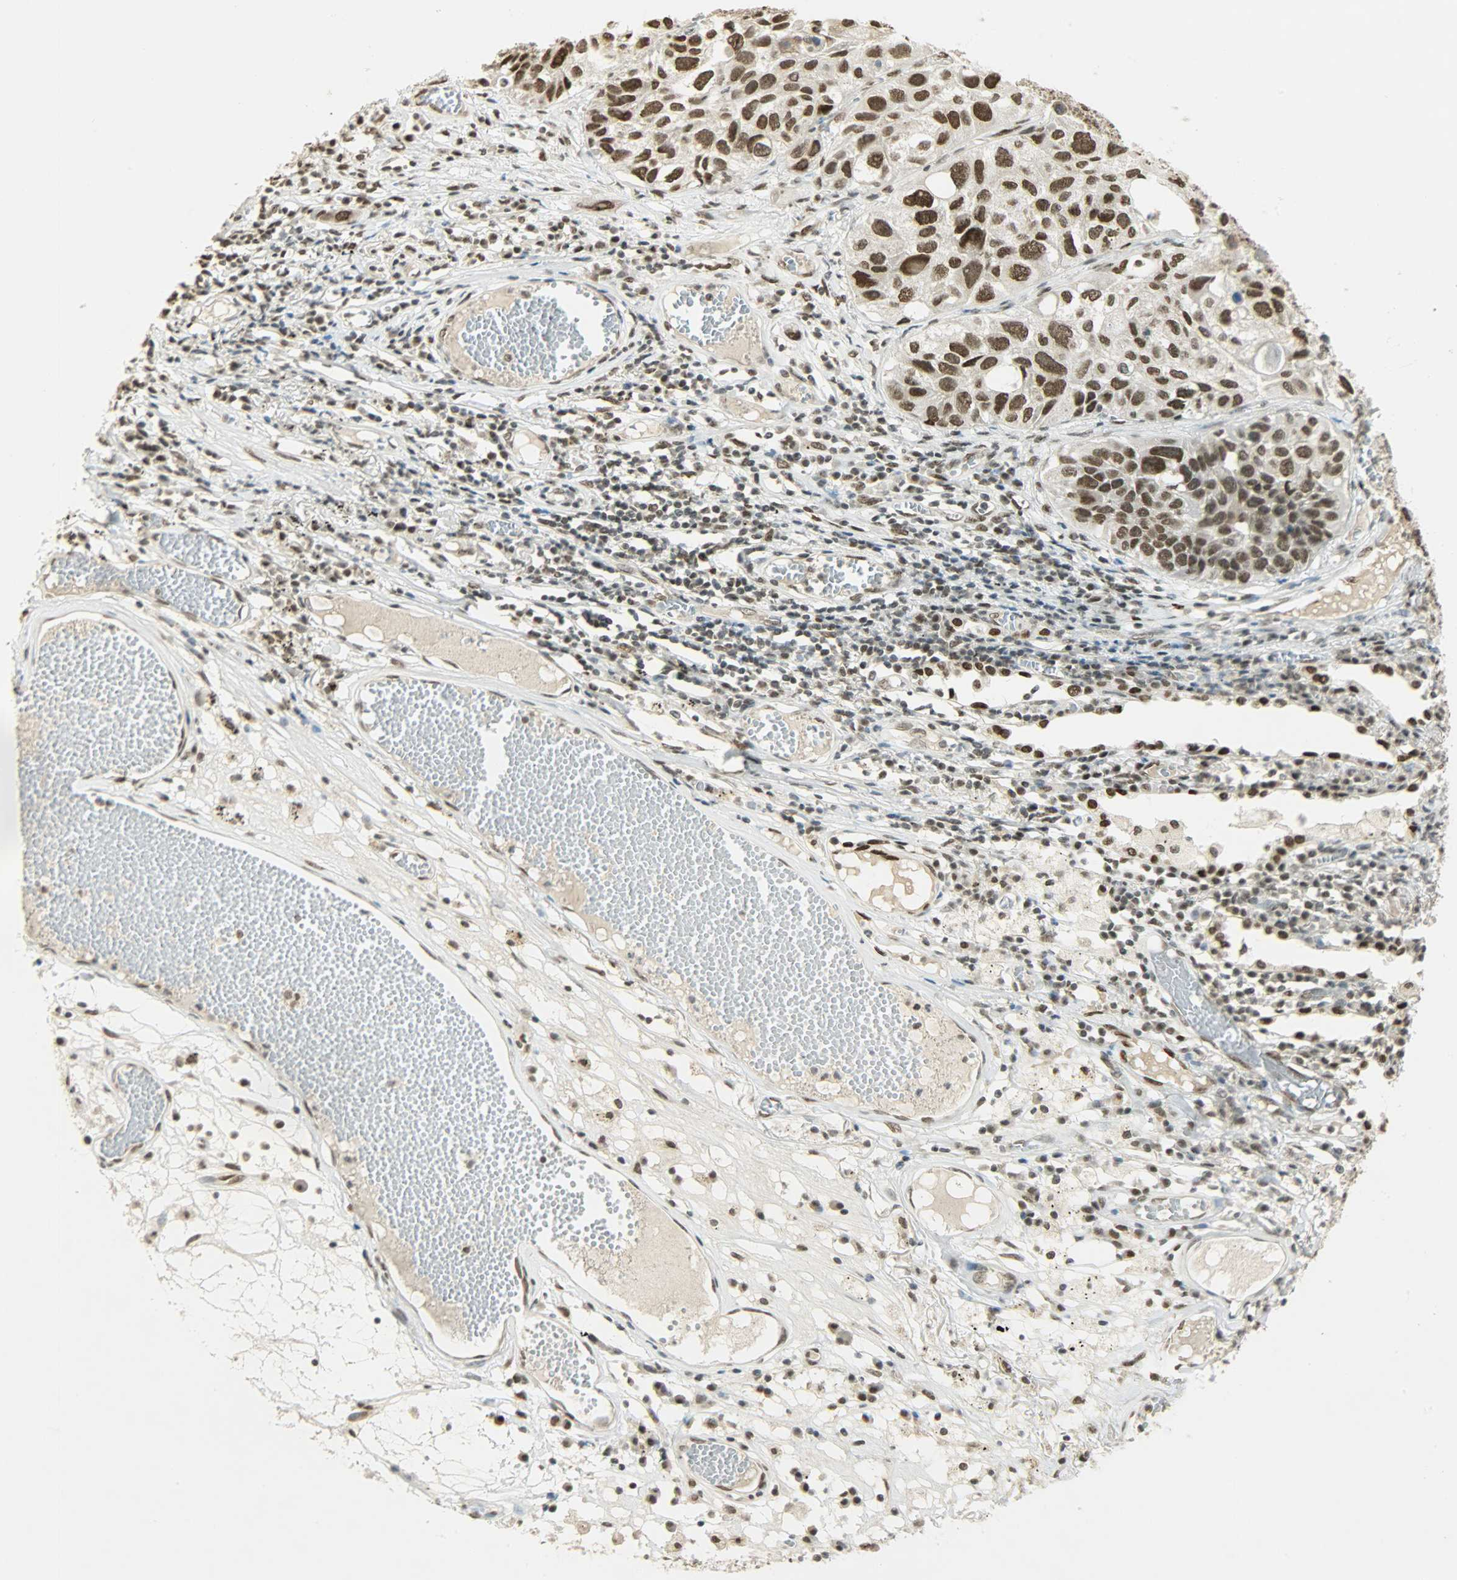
{"staining": {"intensity": "strong", "quantity": ">75%", "location": "nuclear"}, "tissue": "lung cancer", "cell_type": "Tumor cells", "image_type": "cancer", "snomed": [{"axis": "morphology", "description": "Squamous cell carcinoma, NOS"}, {"axis": "topography", "description": "Lung"}], "caption": "Lung cancer (squamous cell carcinoma) stained for a protein (brown) displays strong nuclear positive expression in approximately >75% of tumor cells.", "gene": "MYEF2", "patient": {"sex": "male", "age": 71}}